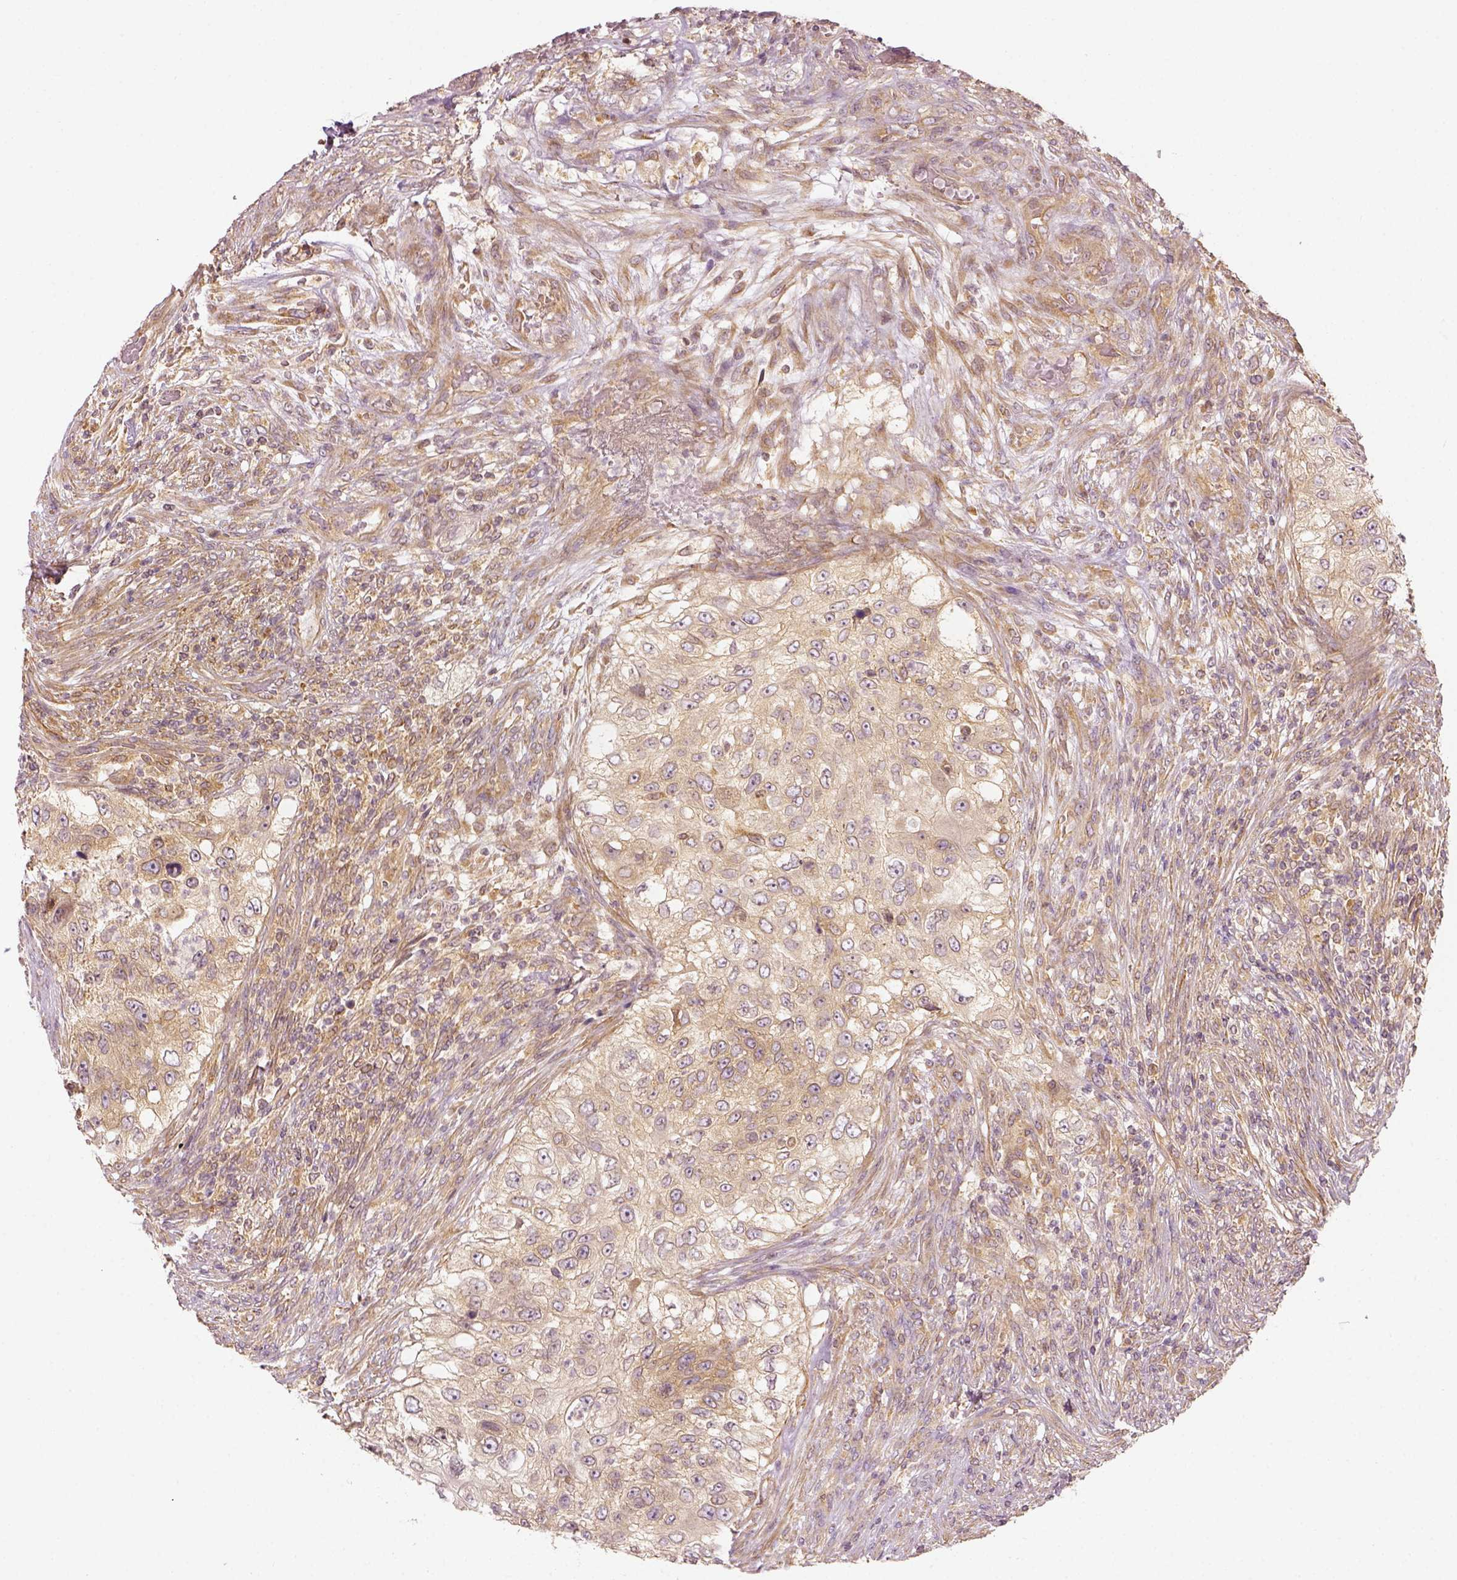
{"staining": {"intensity": "weak", "quantity": ">75%", "location": "cytoplasmic/membranous"}, "tissue": "urothelial cancer", "cell_type": "Tumor cells", "image_type": "cancer", "snomed": [{"axis": "morphology", "description": "Urothelial carcinoma, High grade"}, {"axis": "topography", "description": "Urinary bladder"}], "caption": "Immunohistochemical staining of human urothelial cancer reveals low levels of weak cytoplasmic/membranous staining in approximately >75% of tumor cells.", "gene": "PAIP1", "patient": {"sex": "female", "age": 60}}